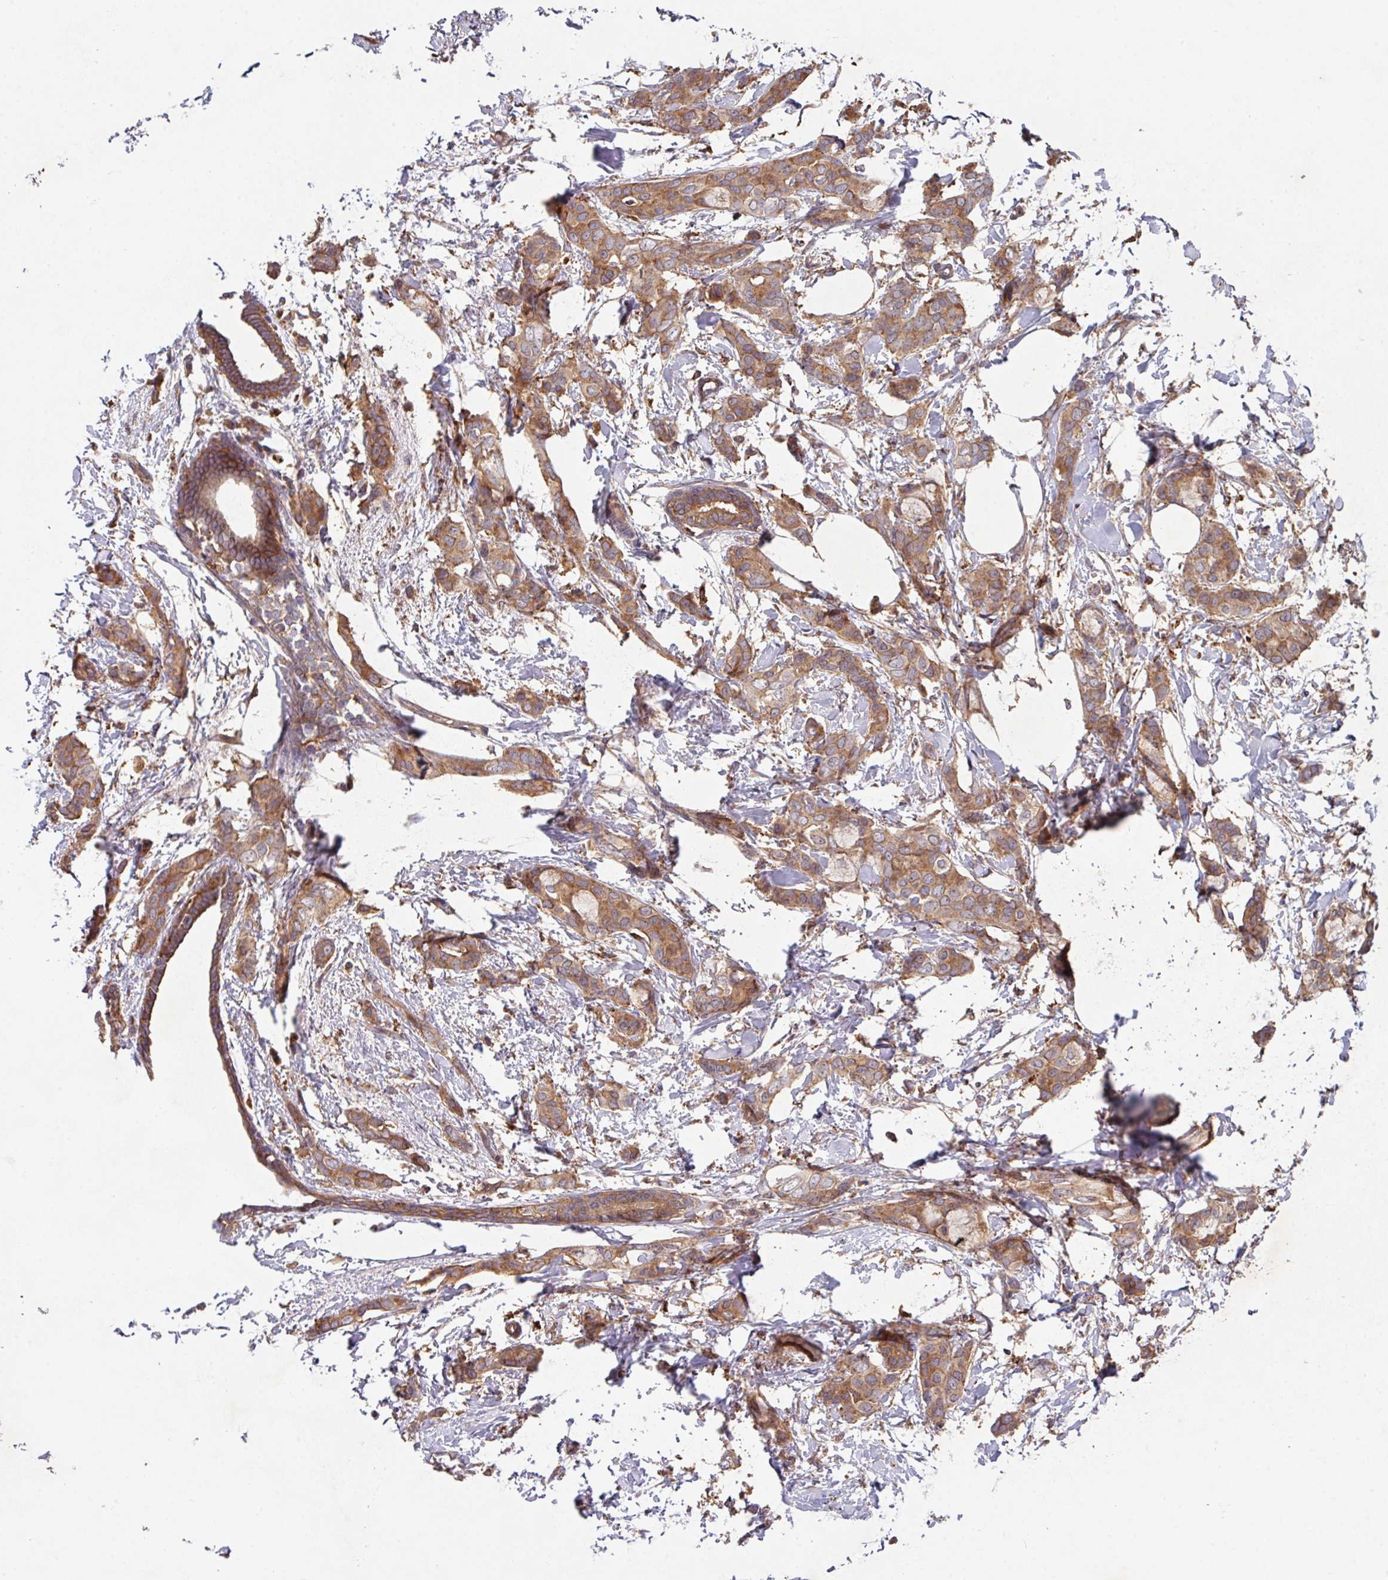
{"staining": {"intensity": "moderate", "quantity": ">75%", "location": "cytoplasmic/membranous"}, "tissue": "breast cancer", "cell_type": "Tumor cells", "image_type": "cancer", "snomed": [{"axis": "morphology", "description": "Duct carcinoma"}, {"axis": "topography", "description": "Breast"}], "caption": "Tumor cells reveal medium levels of moderate cytoplasmic/membranous expression in about >75% of cells in breast cancer (infiltrating ductal carcinoma). The protein of interest is stained brown, and the nuclei are stained in blue (DAB IHC with brightfield microscopy, high magnification).", "gene": "TRIM14", "patient": {"sex": "female", "age": 73}}